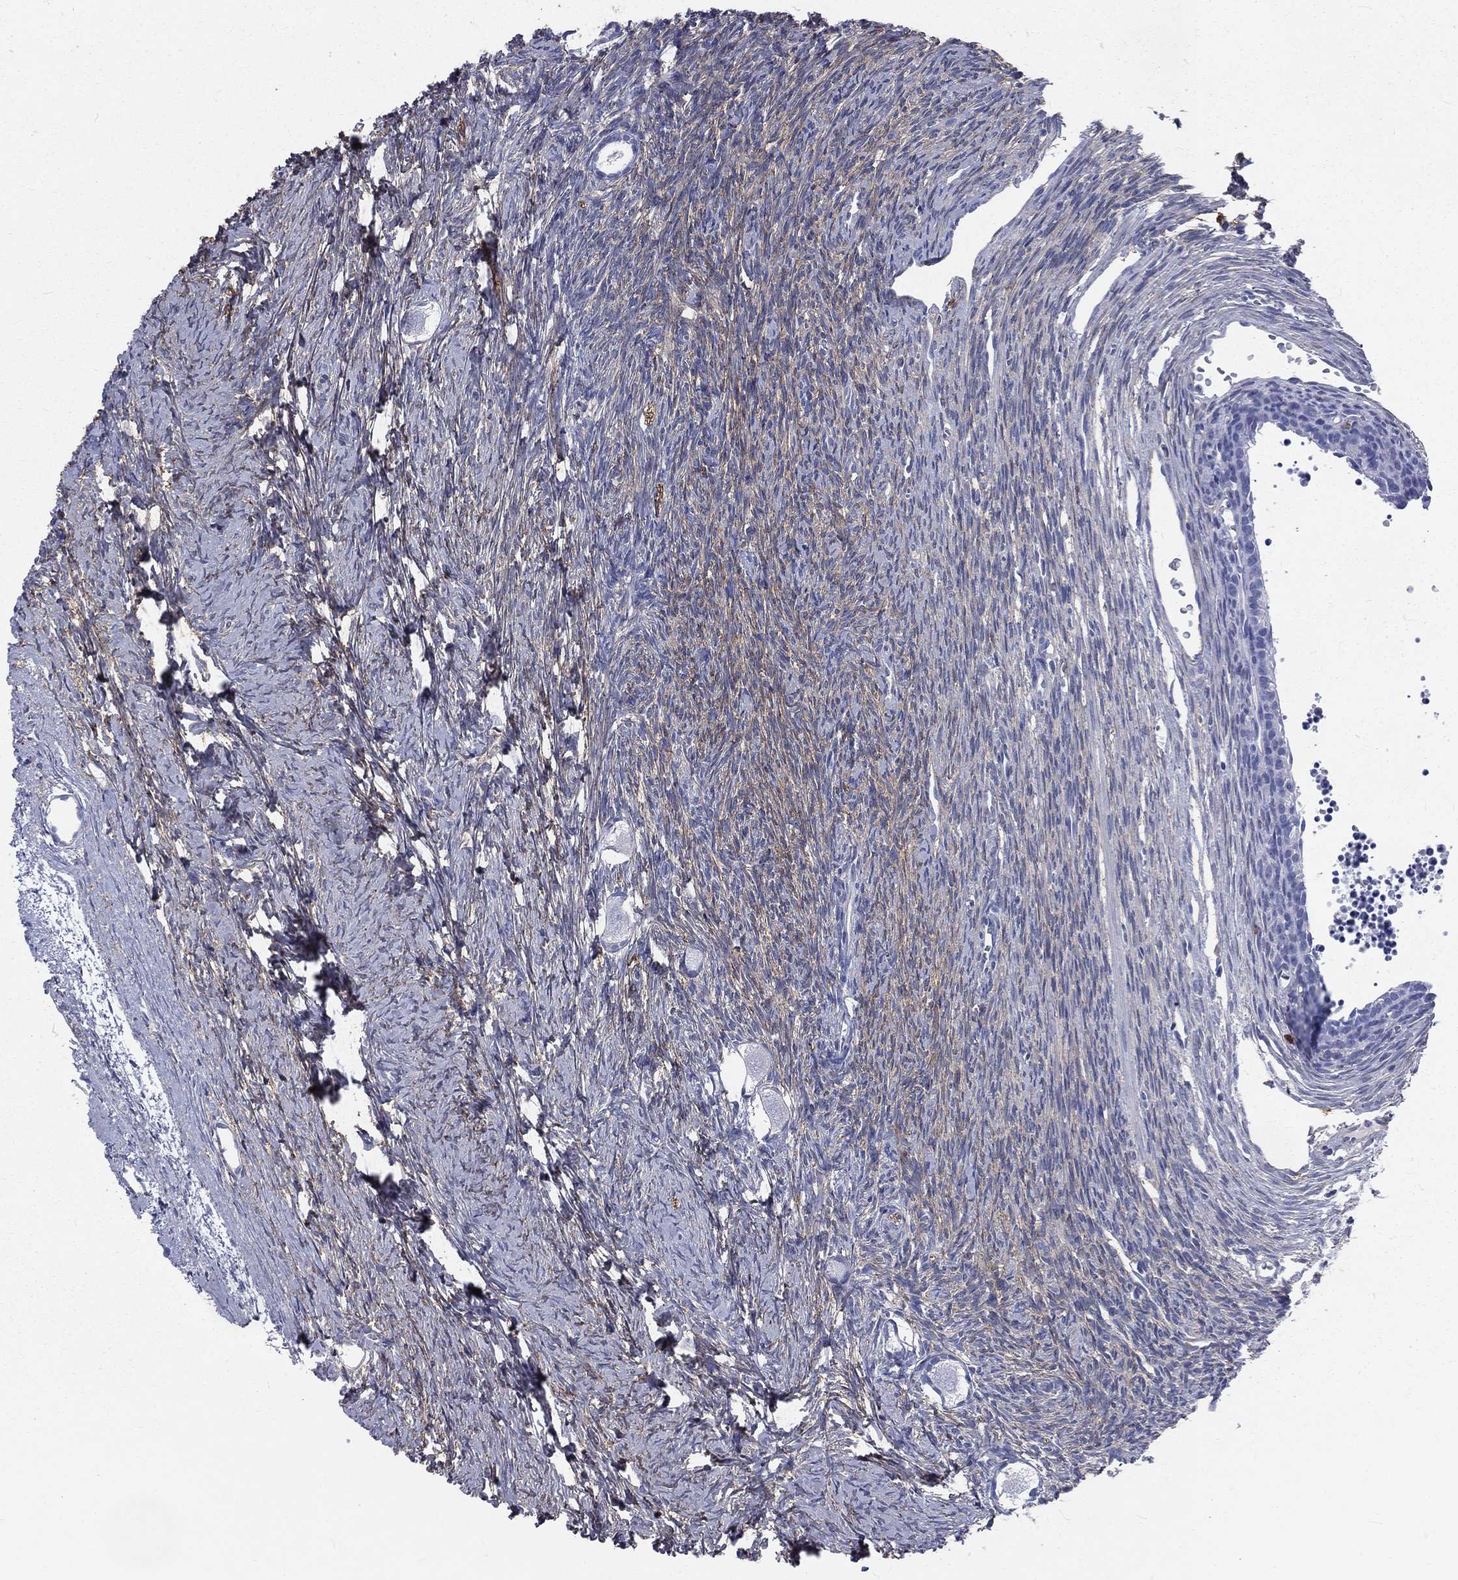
{"staining": {"intensity": "negative", "quantity": "none", "location": "none"}, "tissue": "ovary", "cell_type": "Follicle cells", "image_type": "normal", "snomed": [{"axis": "morphology", "description": "Normal tissue, NOS"}, {"axis": "topography", "description": "Ovary"}], "caption": "Immunohistochemistry (IHC) photomicrograph of benign human ovary stained for a protein (brown), which displays no expression in follicle cells.", "gene": "BASP1", "patient": {"sex": "female", "age": 27}}